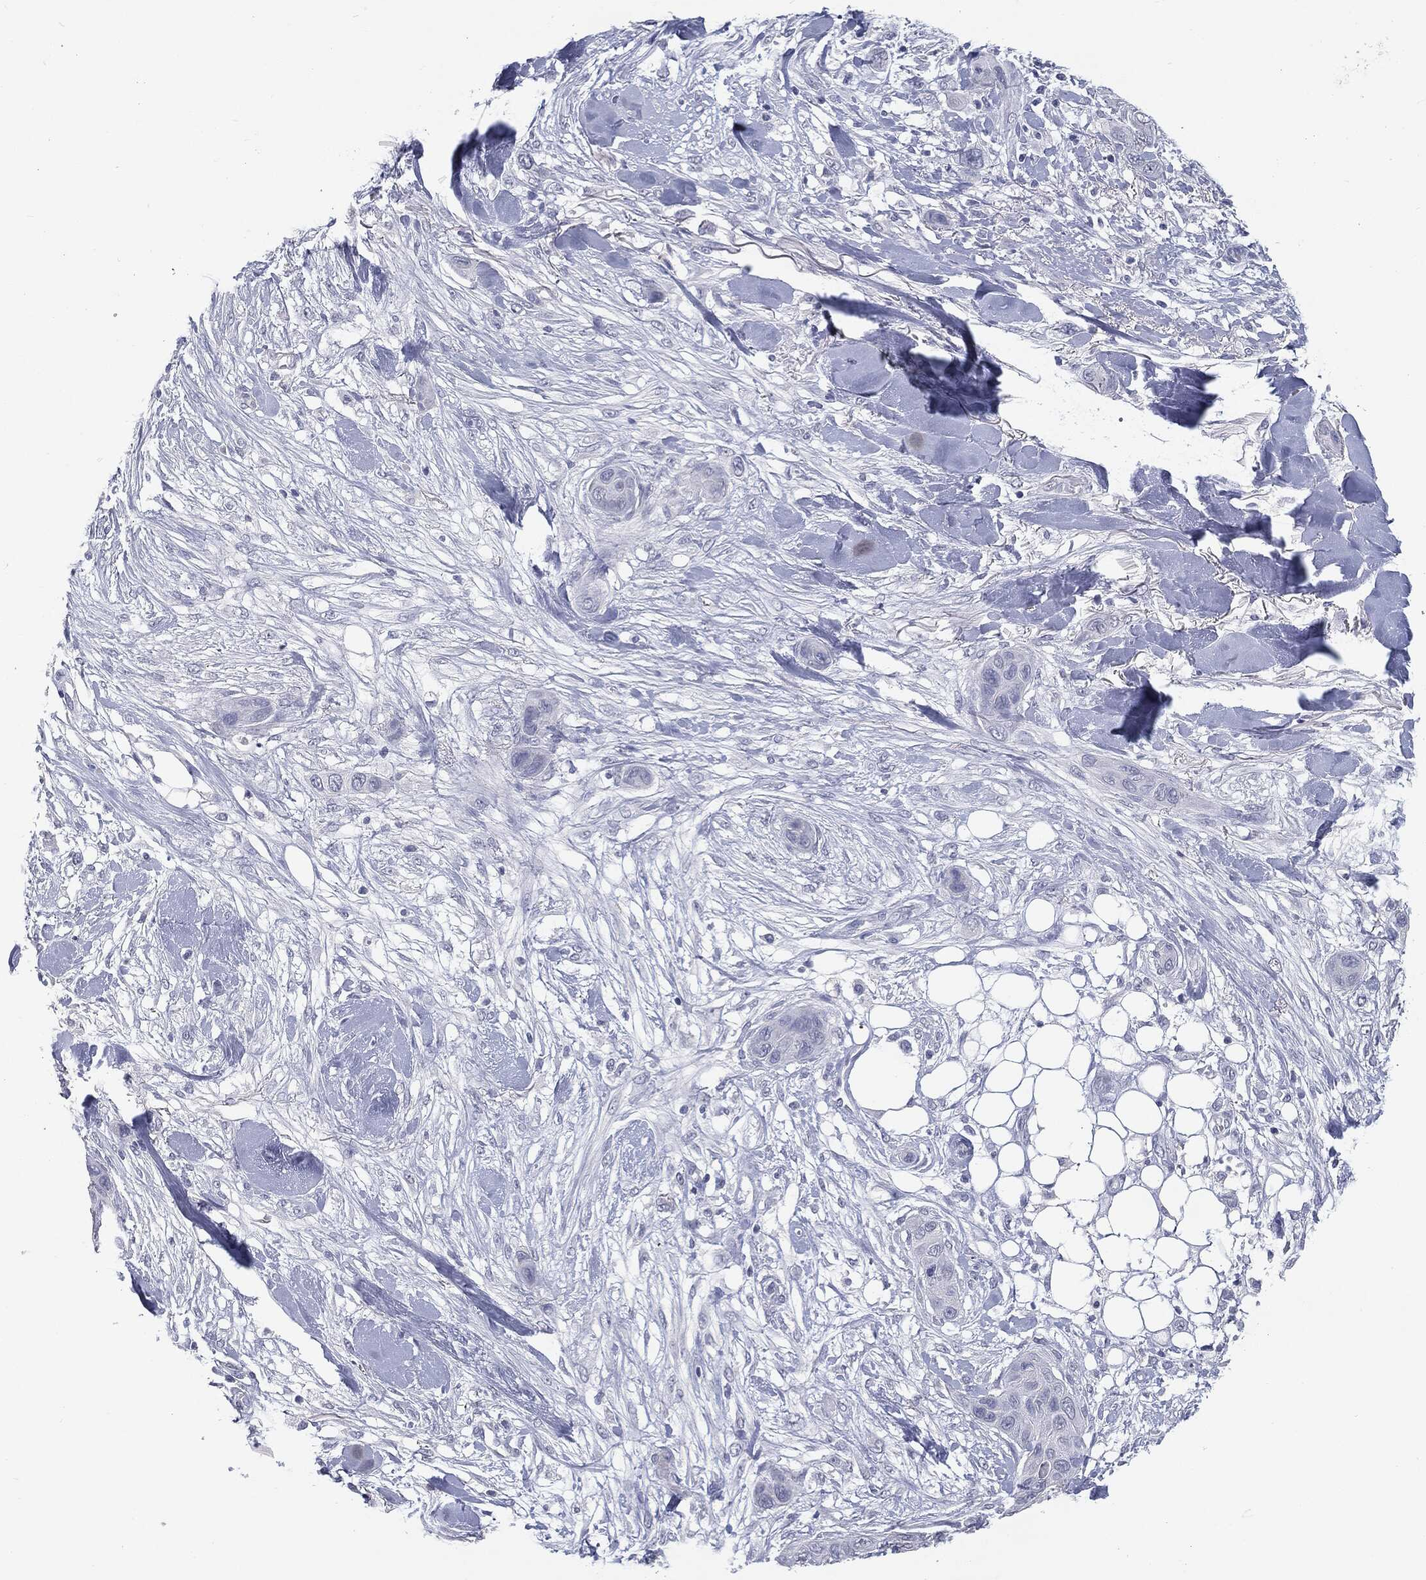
{"staining": {"intensity": "negative", "quantity": "none", "location": "none"}, "tissue": "skin cancer", "cell_type": "Tumor cells", "image_type": "cancer", "snomed": [{"axis": "morphology", "description": "Squamous cell carcinoma, NOS"}, {"axis": "topography", "description": "Skin"}], "caption": "IHC photomicrograph of neoplastic tissue: skin cancer stained with DAB displays no significant protein staining in tumor cells.", "gene": "MUC1", "patient": {"sex": "male", "age": 78}}